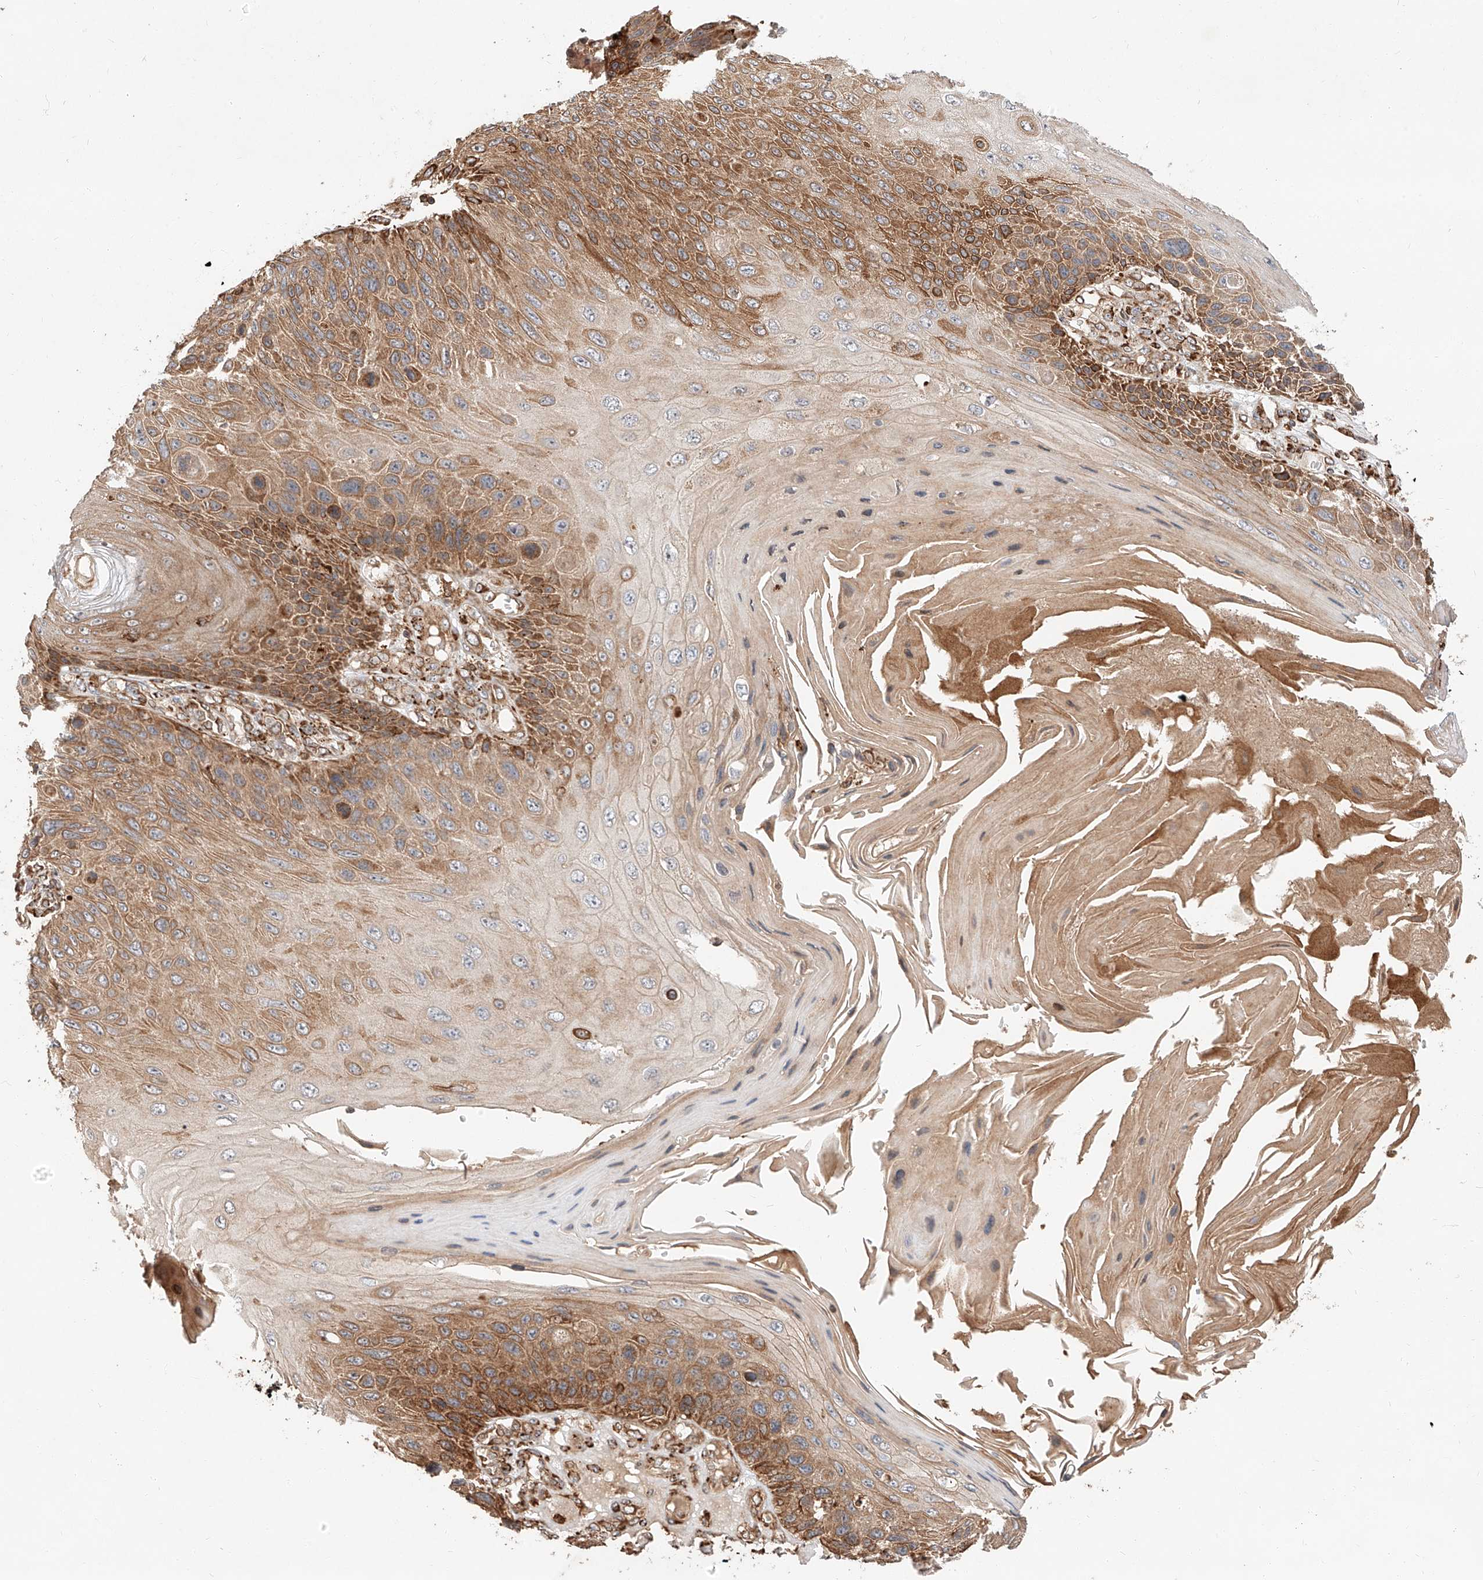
{"staining": {"intensity": "moderate", "quantity": ">75%", "location": "cytoplasmic/membranous"}, "tissue": "skin cancer", "cell_type": "Tumor cells", "image_type": "cancer", "snomed": [{"axis": "morphology", "description": "Squamous cell carcinoma, NOS"}, {"axis": "topography", "description": "Skin"}], "caption": "Protein expression by immunohistochemistry reveals moderate cytoplasmic/membranous staining in about >75% of tumor cells in skin cancer.", "gene": "ZNF84", "patient": {"sex": "female", "age": 88}}